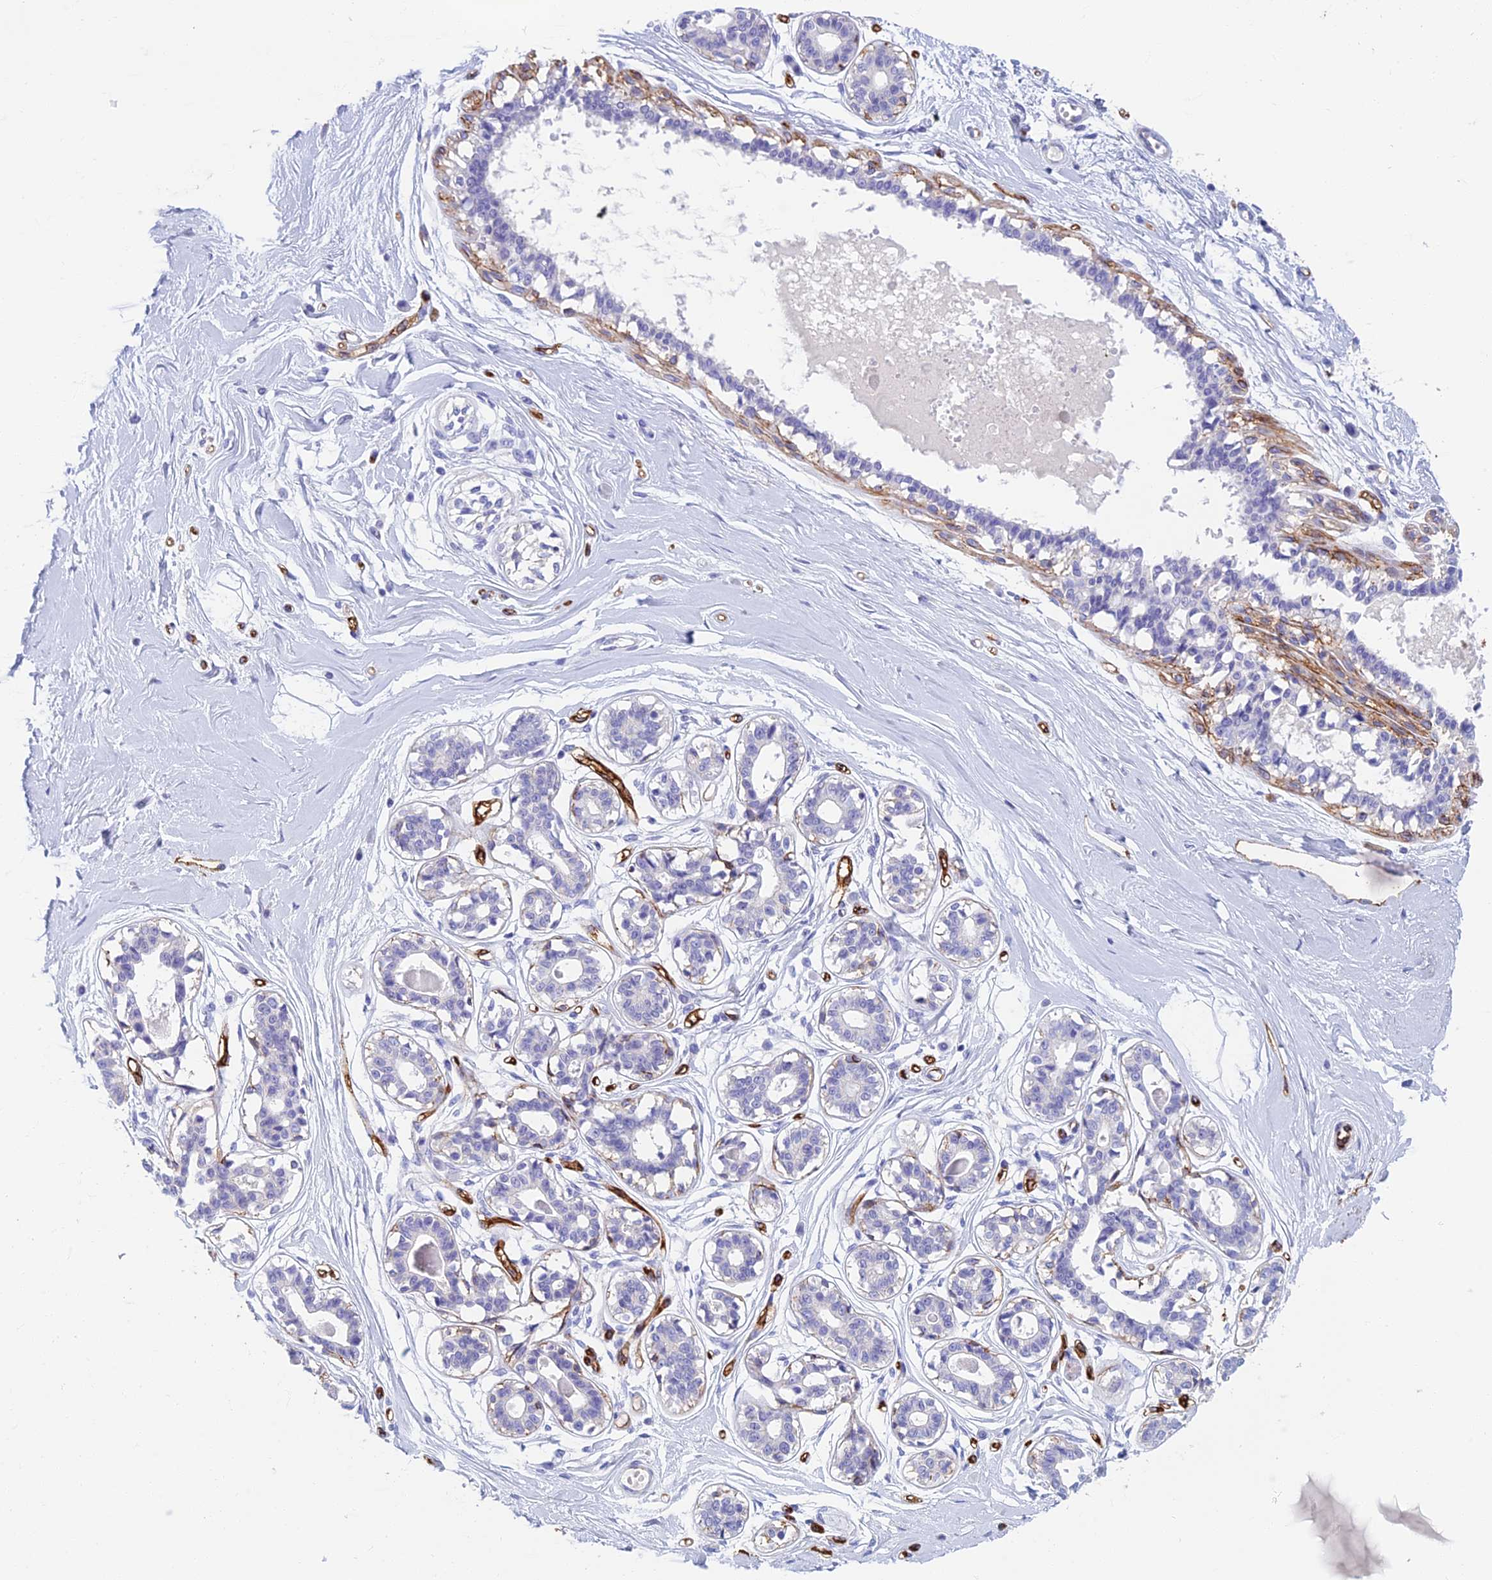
{"staining": {"intensity": "negative", "quantity": "none", "location": "none"}, "tissue": "breast", "cell_type": "Adipocytes", "image_type": "normal", "snomed": [{"axis": "morphology", "description": "Normal tissue, NOS"}, {"axis": "topography", "description": "Breast"}], "caption": "The image shows no staining of adipocytes in benign breast.", "gene": "ETFRF1", "patient": {"sex": "female", "age": 45}}